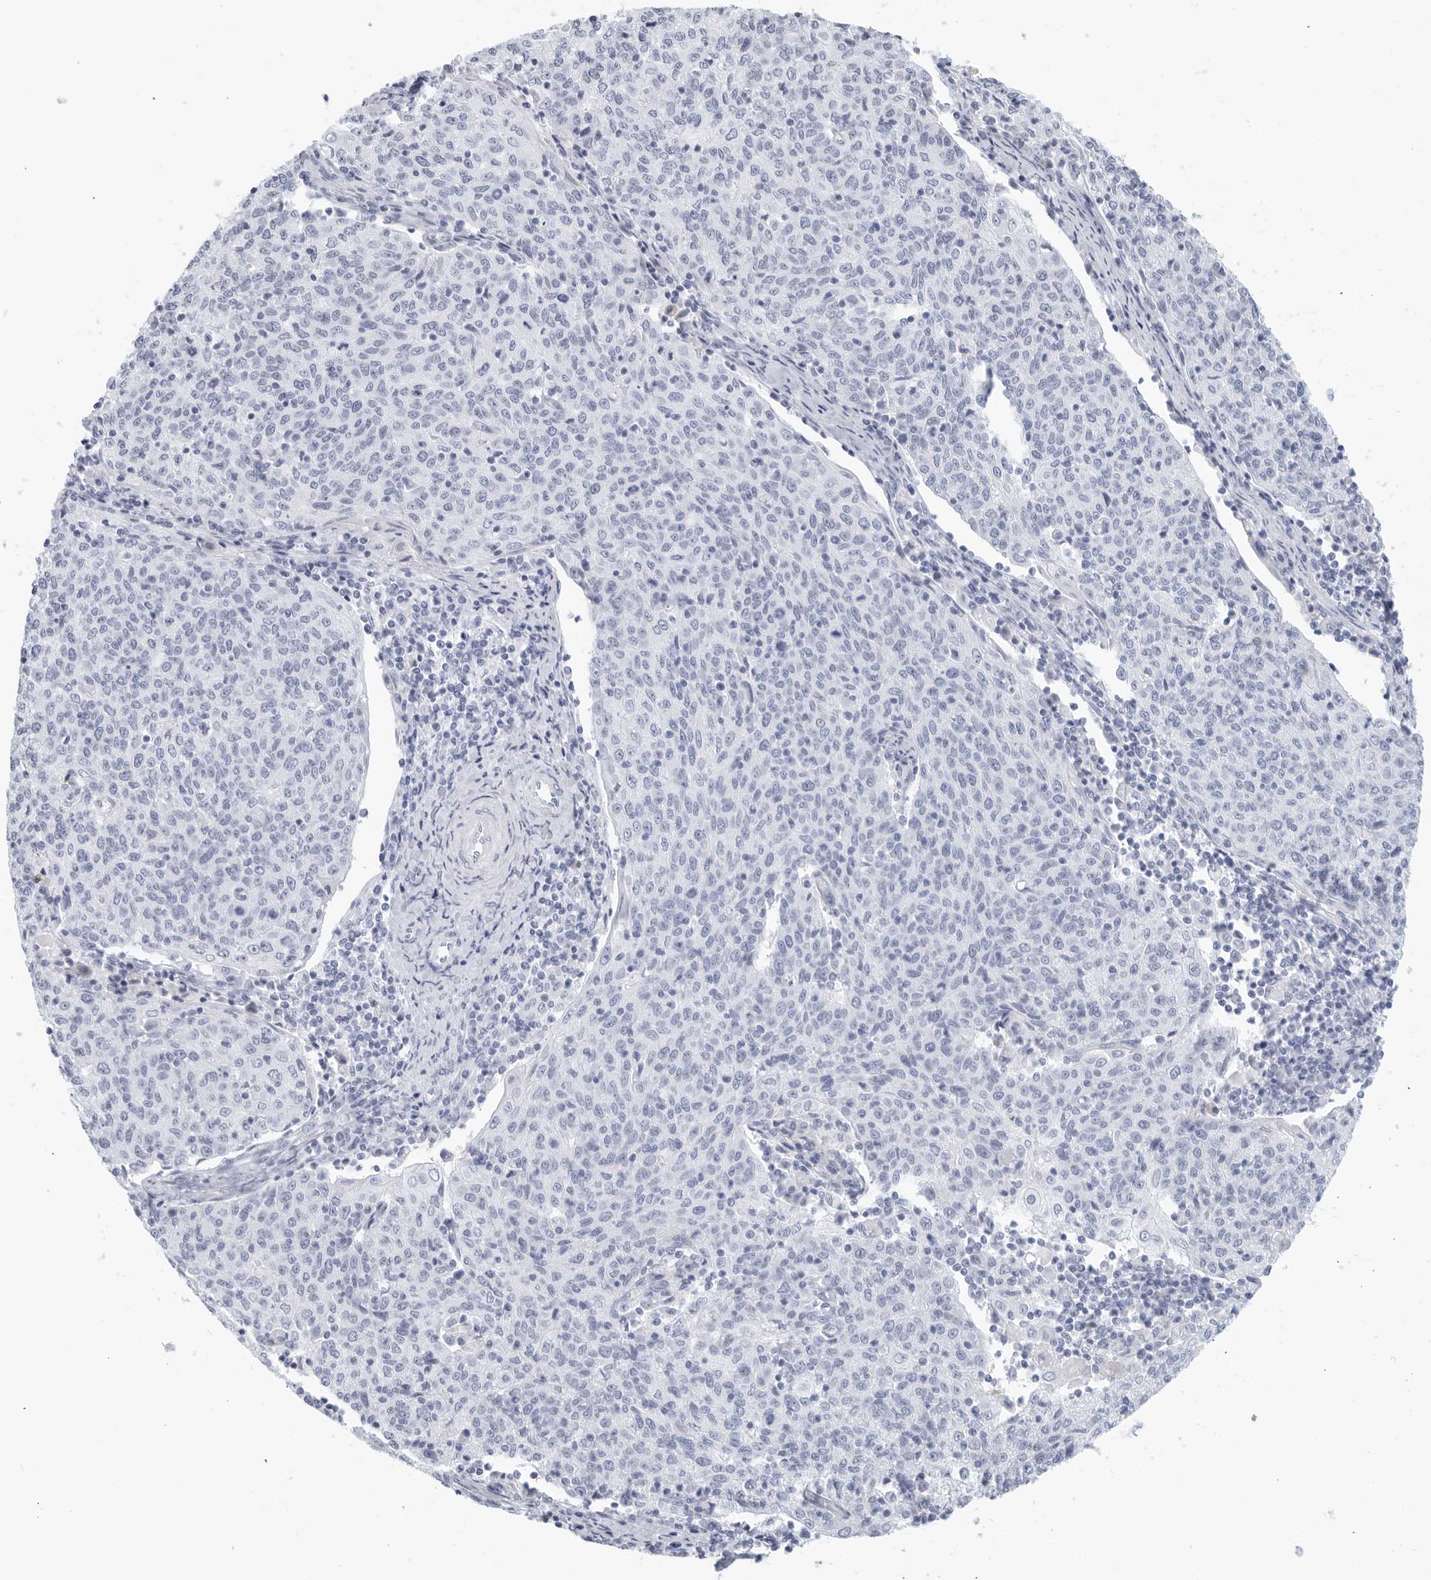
{"staining": {"intensity": "negative", "quantity": "none", "location": "none"}, "tissue": "cervical cancer", "cell_type": "Tumor cells", "image_type": "cancer", "snomed": [{"axis": "morphology", "description": "Squamous cell carcinoma, NOS"}, {"axis": "topography", "description": "Cervix"}], "caption": "Immunohistochemical staining of squamous cell carcinoma (cervical) exhibits no significant expression in tumor cells. Brightfield microscopy of immunohistochemistry stained with DAB (brown) and hematoxylin (blue), captured at high magnification.", "gene": "FGG", "patient": {"sex": "female", "age": 48}}